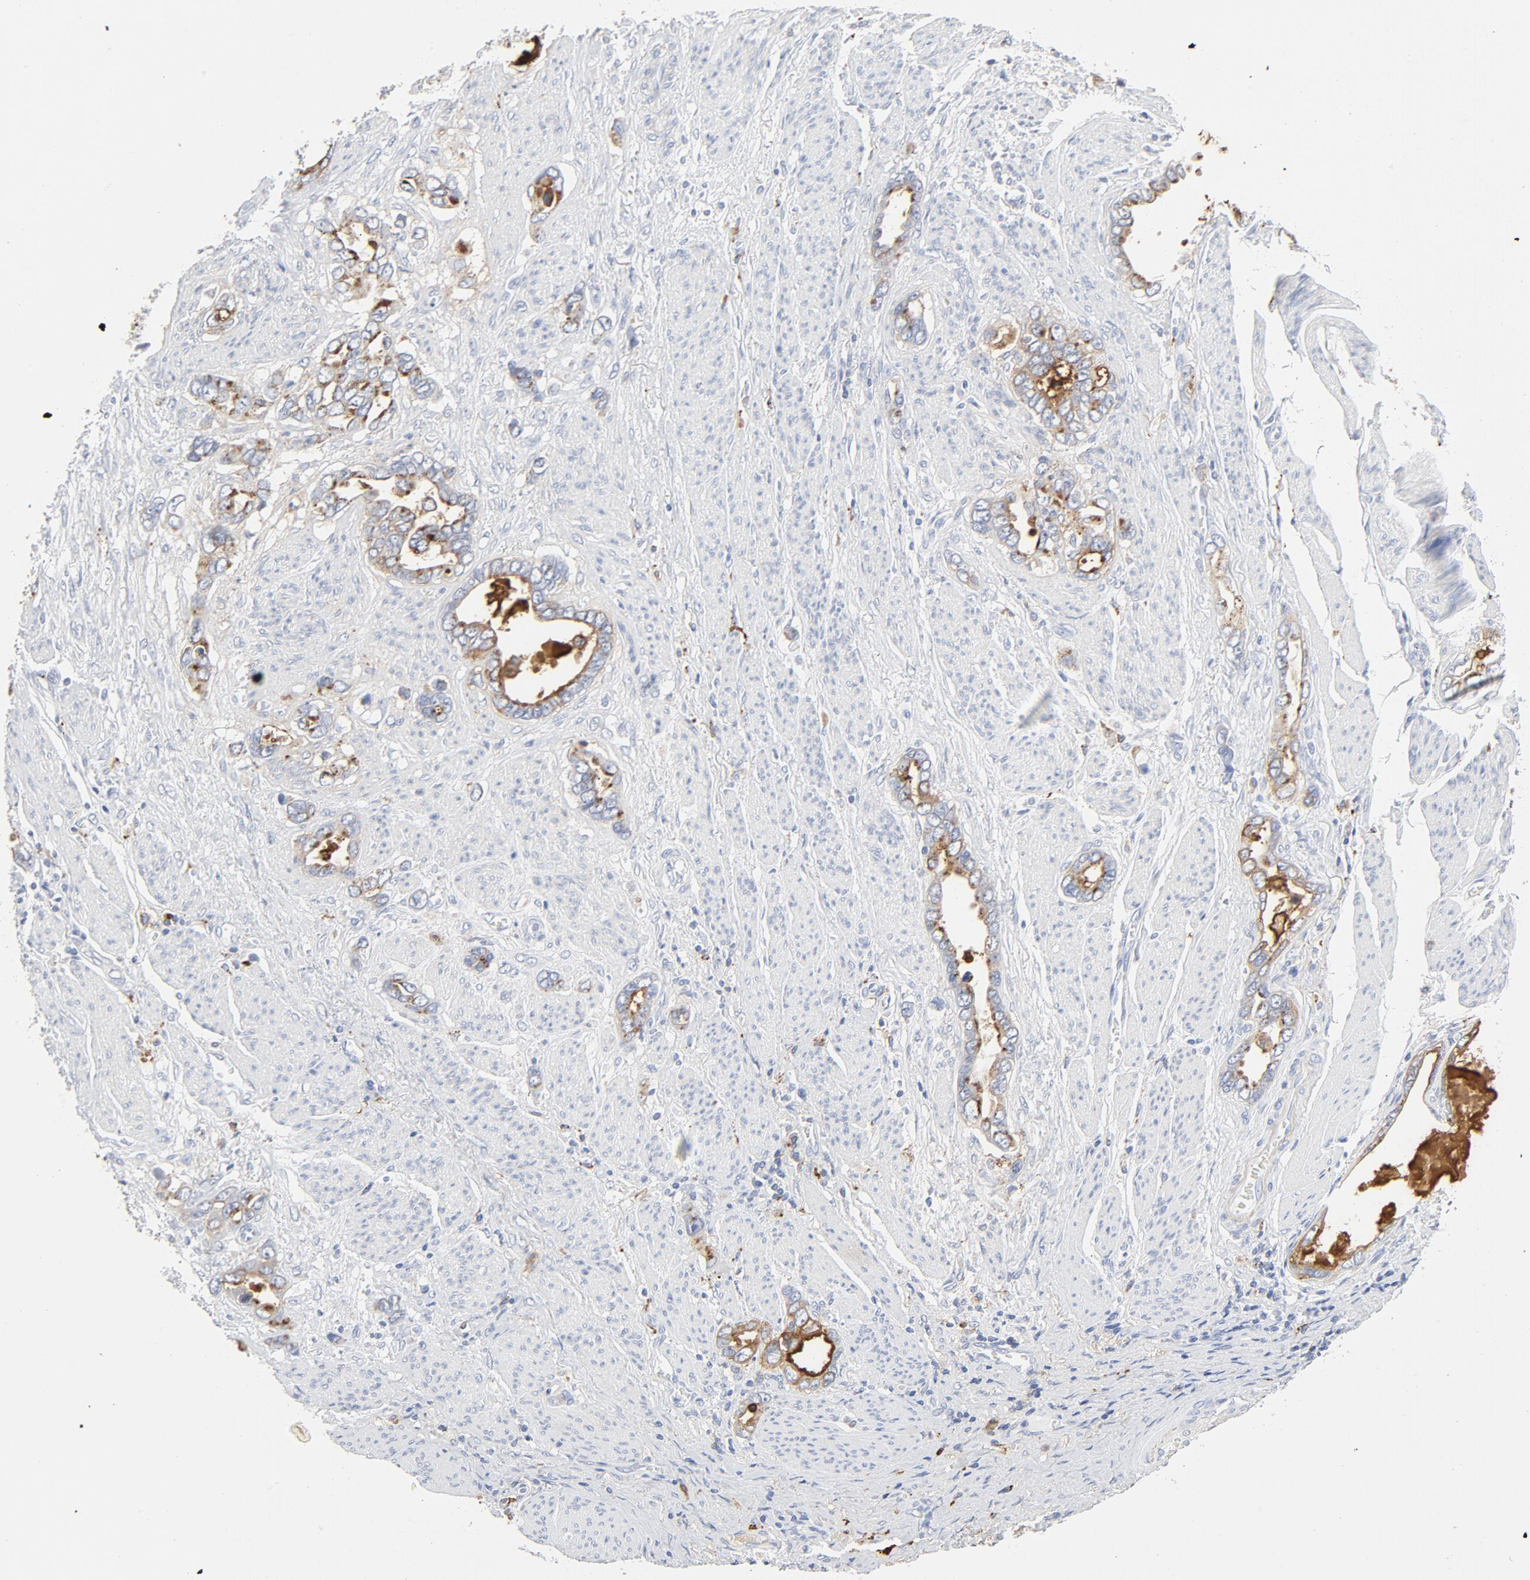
{"staining": {"intensity": "moderate", "quantity": "25%-75%", "location": "cytoplasmic/membranous"}, "tissue": "stomach cancer", "cell_type": "Tumor cells", "image_type": "cancer", "snomed": [{"axis": "morphology", "description": "Adenocarcinoma, NOS"}, {"axis": "topography", "description": "Stomach"}], "caption": "This image displays adenocarcinoma (stomach) stained with immunohistochemistry (IHC) to label a protein in brown. The cytoplasmic/membranous of tumor cells show moderate positivity for the protein. Nuclei are counter-stained blue.", "gene": "MAGEB17", "patient": {"sex": "male", "age": 78}}